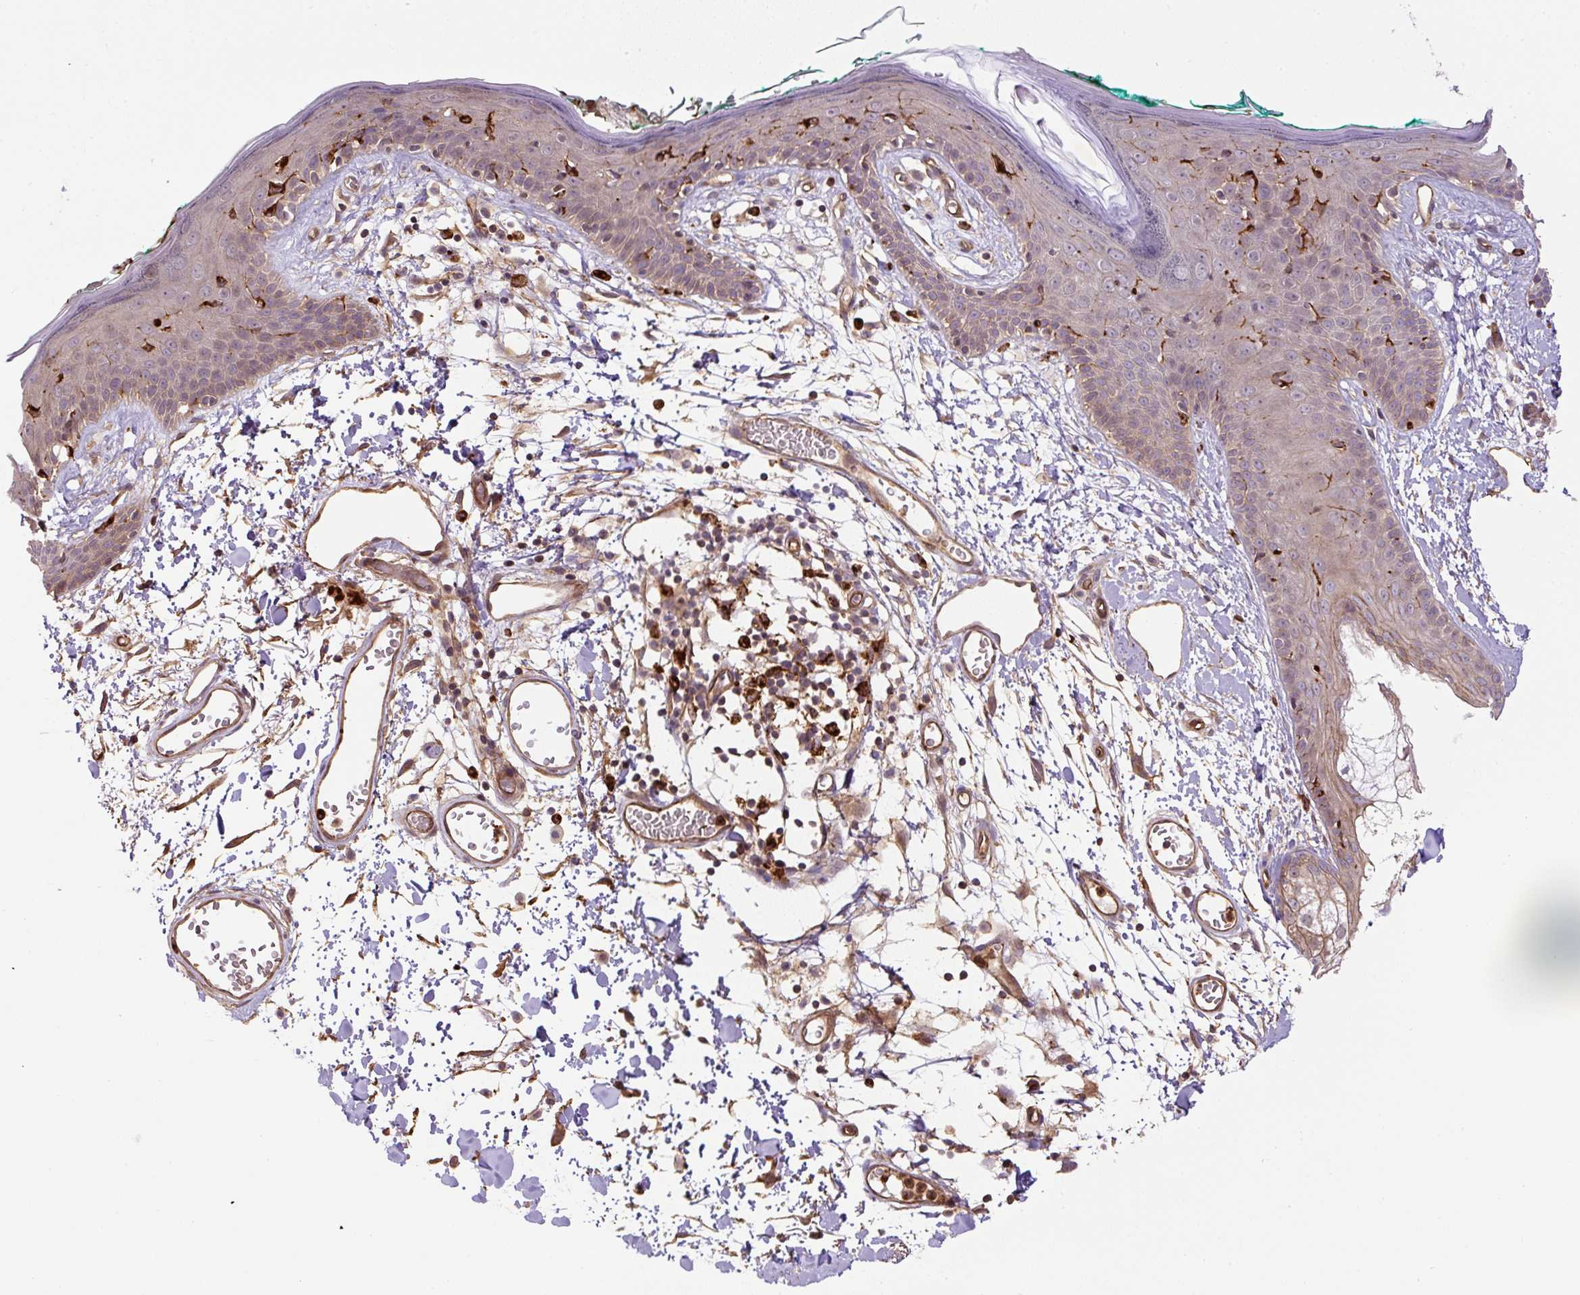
{"staining": {"intensity": "strong", "quantity": "25%-75%", "location": "cytoplasmic/membranous,nuclear"}, "tissue": "skin", "cell_type": "Fibroblasts", "image_type": "normal", "snomed": [{"axis": "morphology", "description": "Normal tissue, NOS"}, {"axis": "topography", "description": "Skin"}], "caption": "Skin stained with IHC exhibits strong cytoplasmic/membranous,nuclear expression in about 25%-75% of fibroblasts. (DAB IHC with brightfield microscopy, high magnification).", "gene": "B3GALT5", "patient": {"sex": "male", "age": 79}}